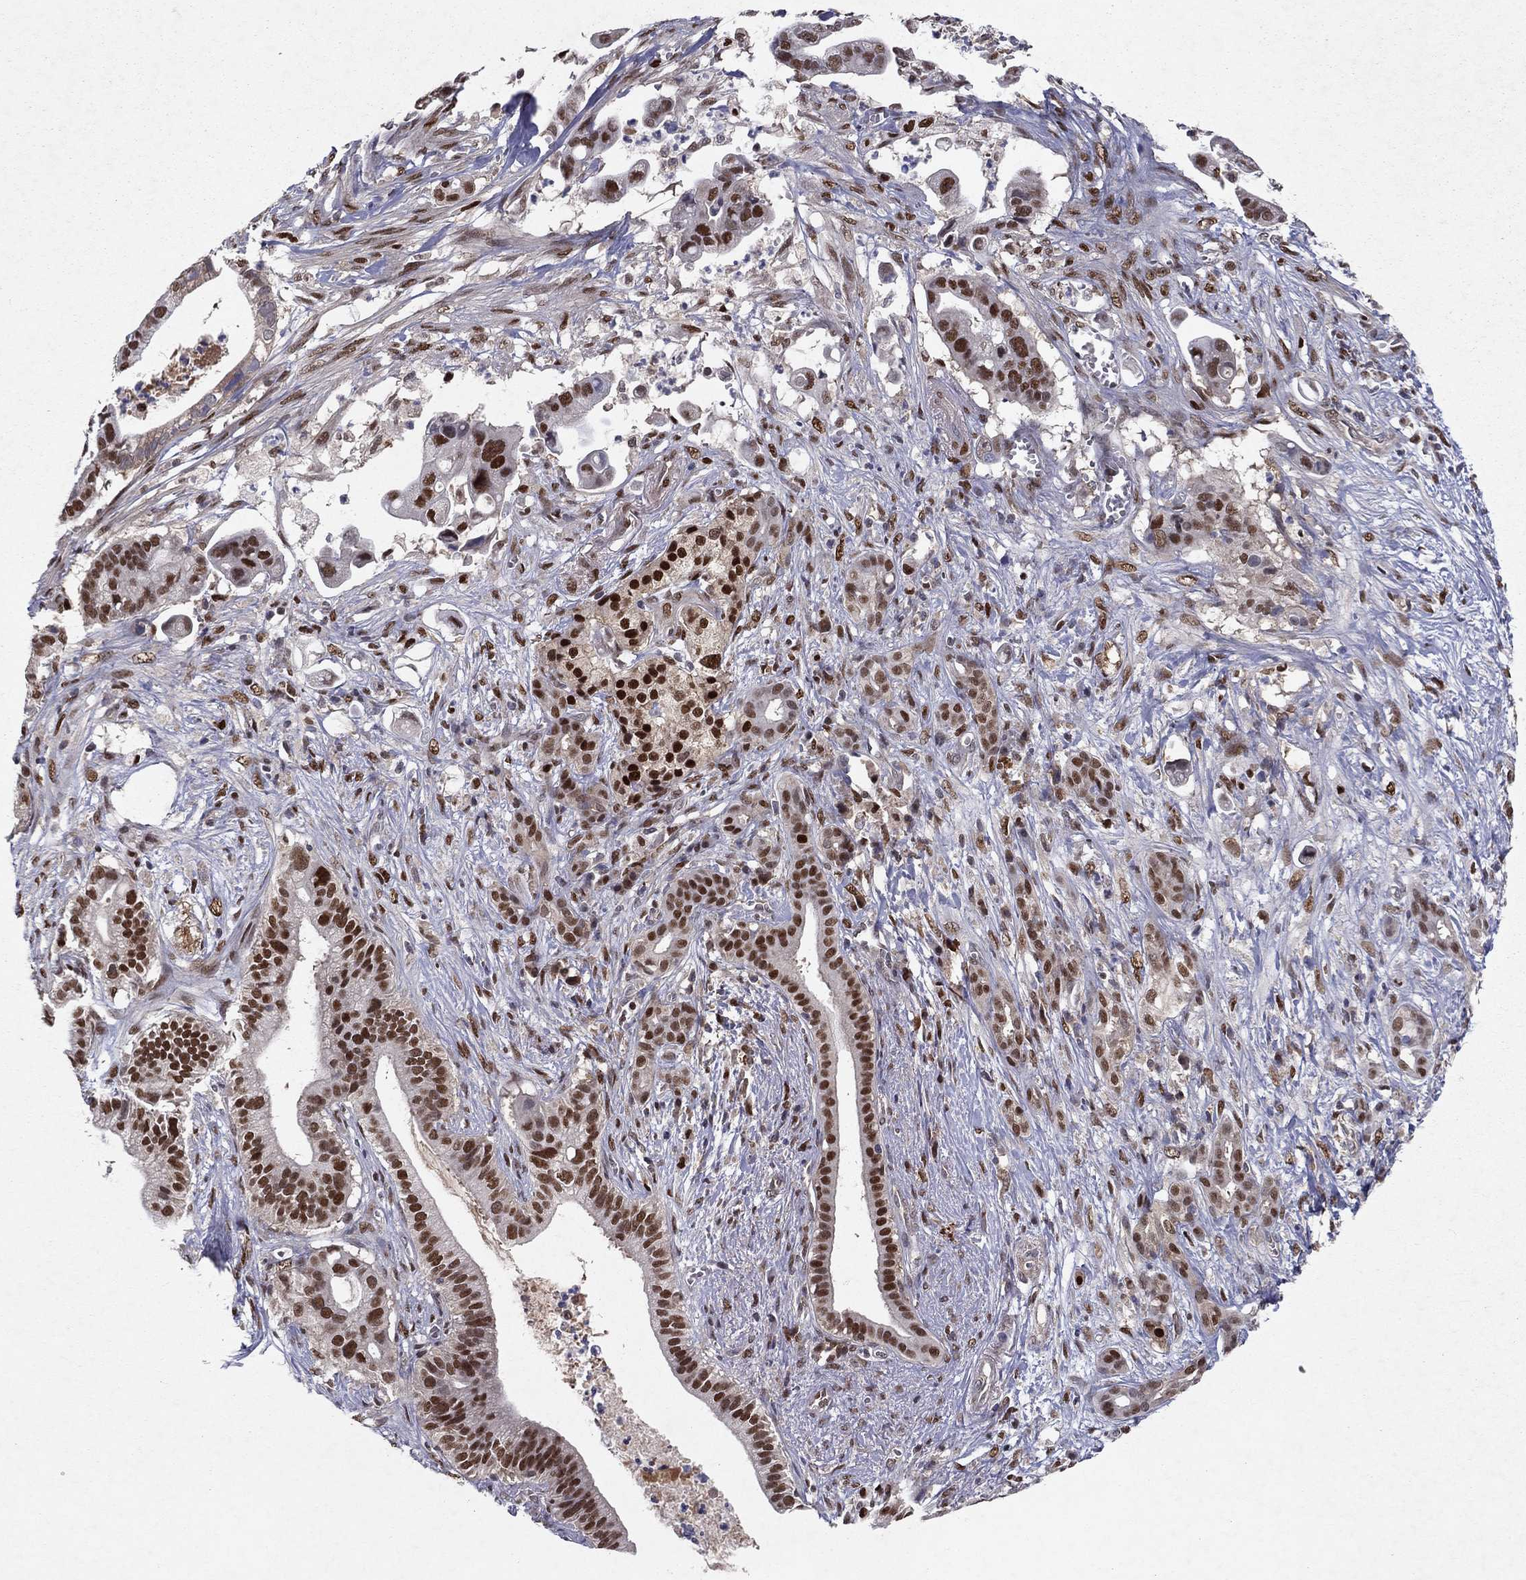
{"staining": {"intensity": "strong", "quantity": "25%-75%", "location": "nuclear"}, "tissue": "pancreatic cancer", "cell_type": "Tumor cells", "image_type": "cancer", "snomed": [{"axis": "morphology", "description": "Adenocarcinoma, NOS"}, {"axis": "topography", "description": "Pancreas"}], "caption": "A brown stain shows strong nuclear positivity of a protein in human pancreatic cancer tumor cells.", "gene": "CRTC1", "patient": {"sex": "male", "age": 61}}